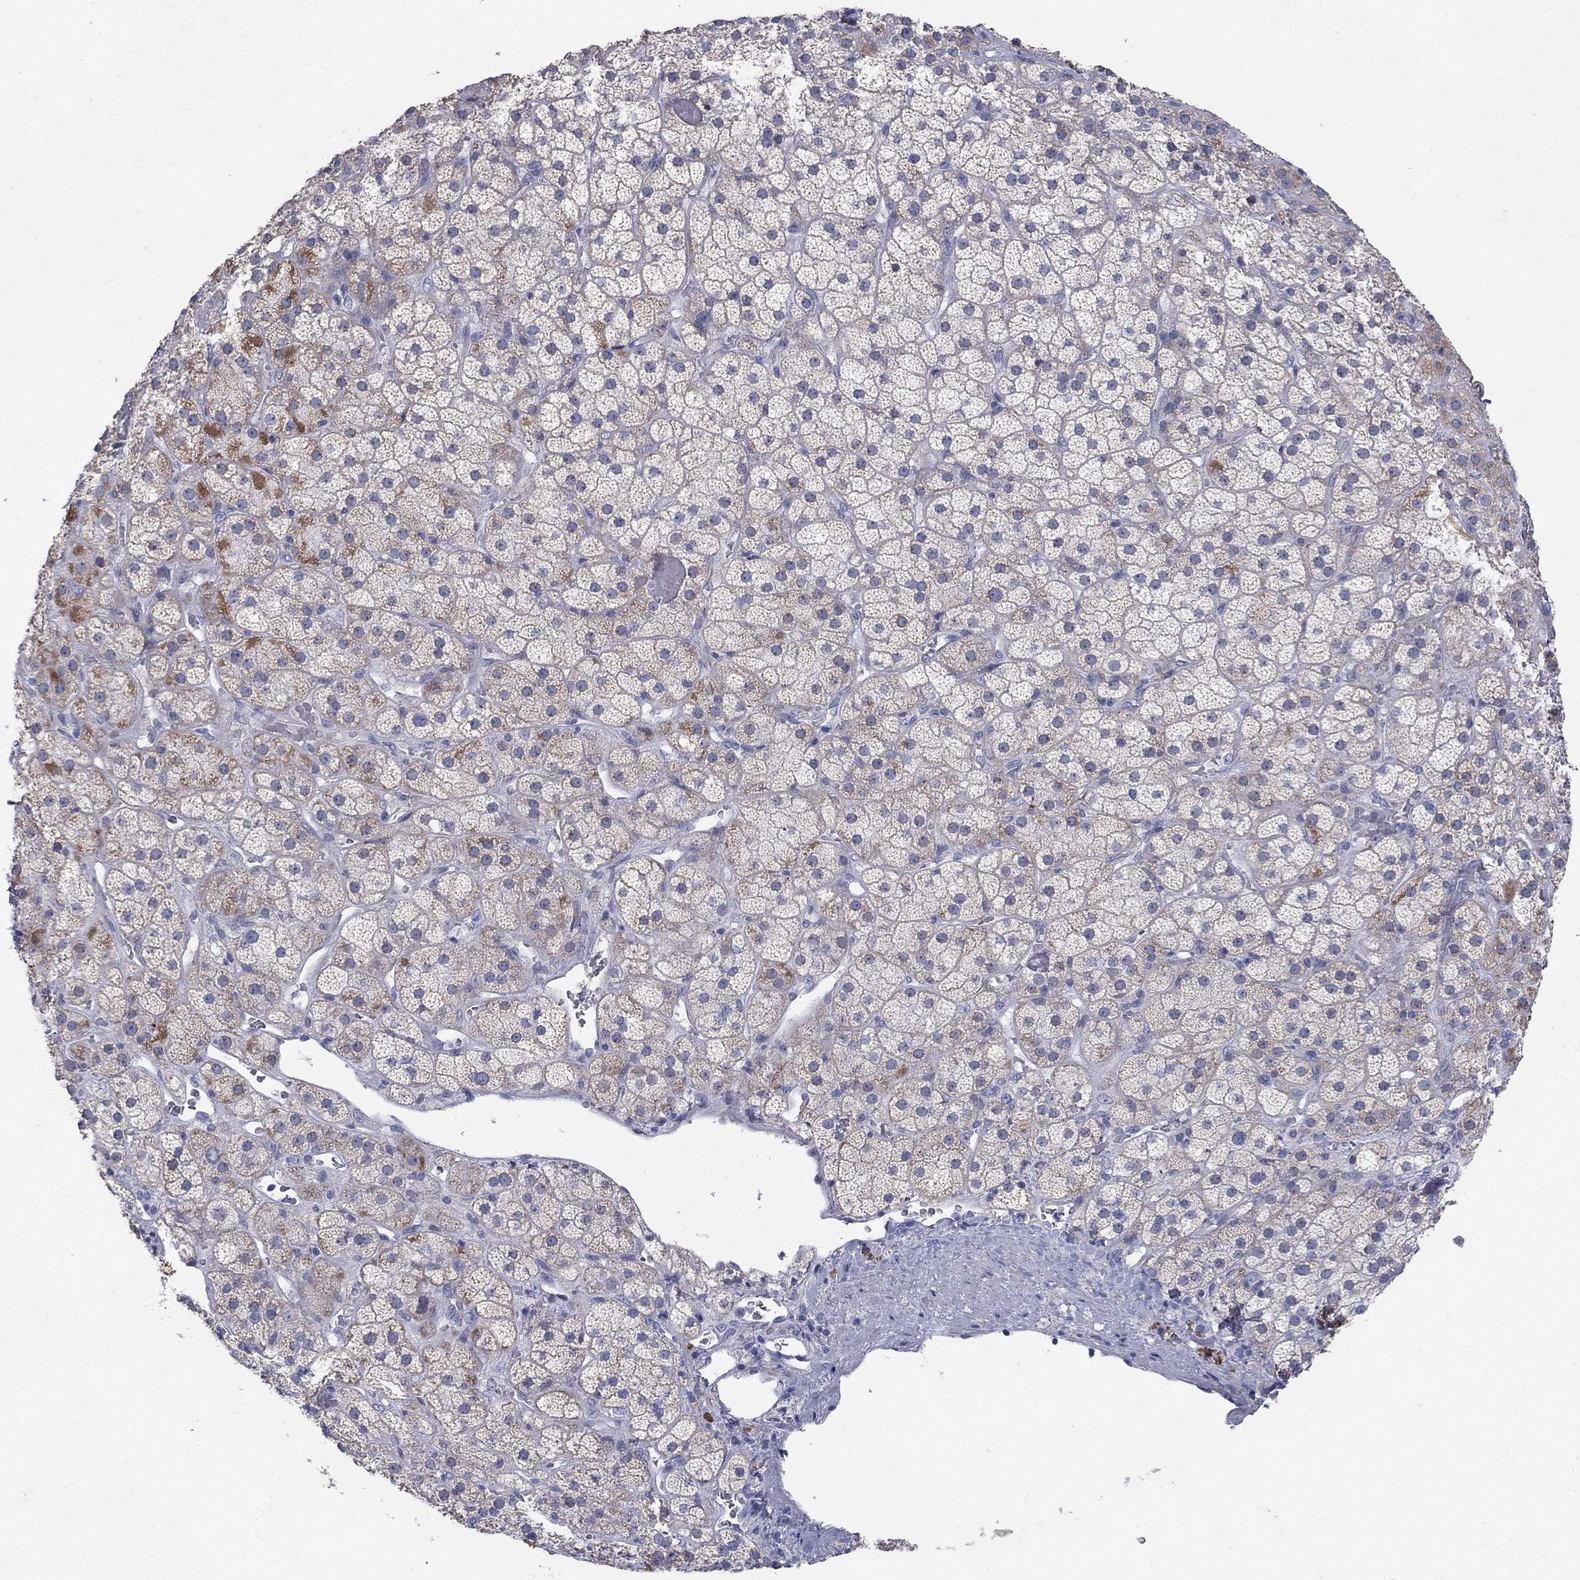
{"staining": {"intensity": "moderate", "quantity": "<25%", "location": "cytoplasmic/membranous"}, "tissue": "adrenal gland", "cell_type": "Glandular cells", "image_type": "normal", "snomed": [{"axis": "morphology", "description": "Normal tissue, NOS"}, {"axis": "topography", "description": "Adrenal gland"}], "caption": "Immunohistochemical staining of normal human adrenal gland demonstrates low levels of moderate cytoplasmic/membranous expression in approximately <25% of glandular cells. (Stains: DAB in brown, nuclei in blue, Microscopy: brightfield microscopy at high magnification).", "gene": "PTGDS", "patient": {"sex": "male", "age": 57}}